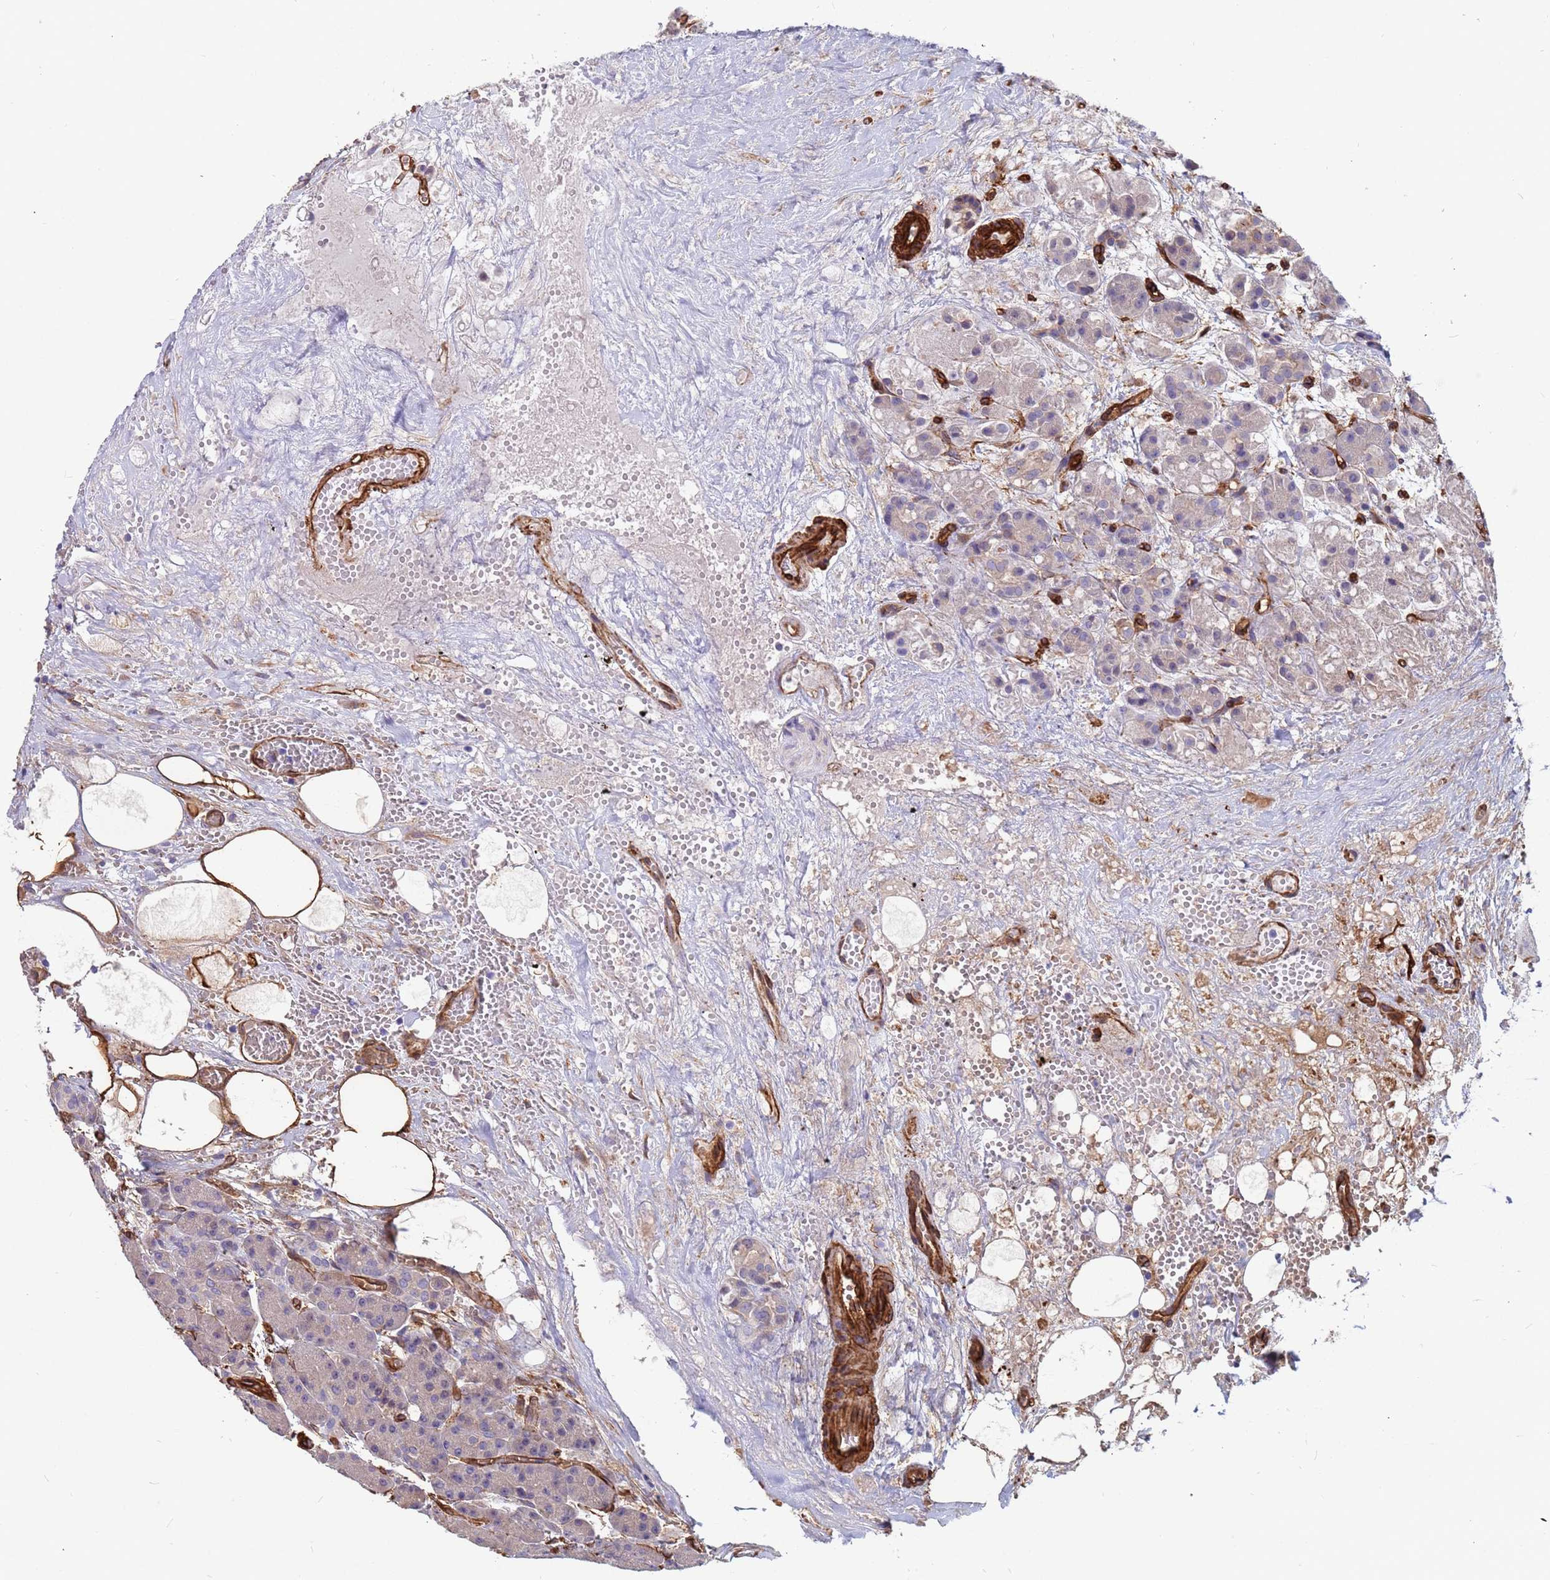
{"staining": {"intensity": "moderate", "quantity": "<25%", "location": "cytoplasmic/membranous"}, "tissue": "pancreas", "cell_type": "Exocrine glandular cells", "image_type": "normal", "snomed": [{"axis": "morphology", "description": "Normal tissue, NOS"}, {"axis": "topography", "description": "Pancreas"}], "caption": "This photomicrograph reveals unremarkable pancreas stained with immunohistochemistry (IHC) to label a protein in brown. The cytoplasmic/membranous of exocrine glandular cells show moderate positivity for the protein. Nuclei are counter-stained blue.", "gene": "EHD2", "patient": {"sex": "male", "age": 63}}